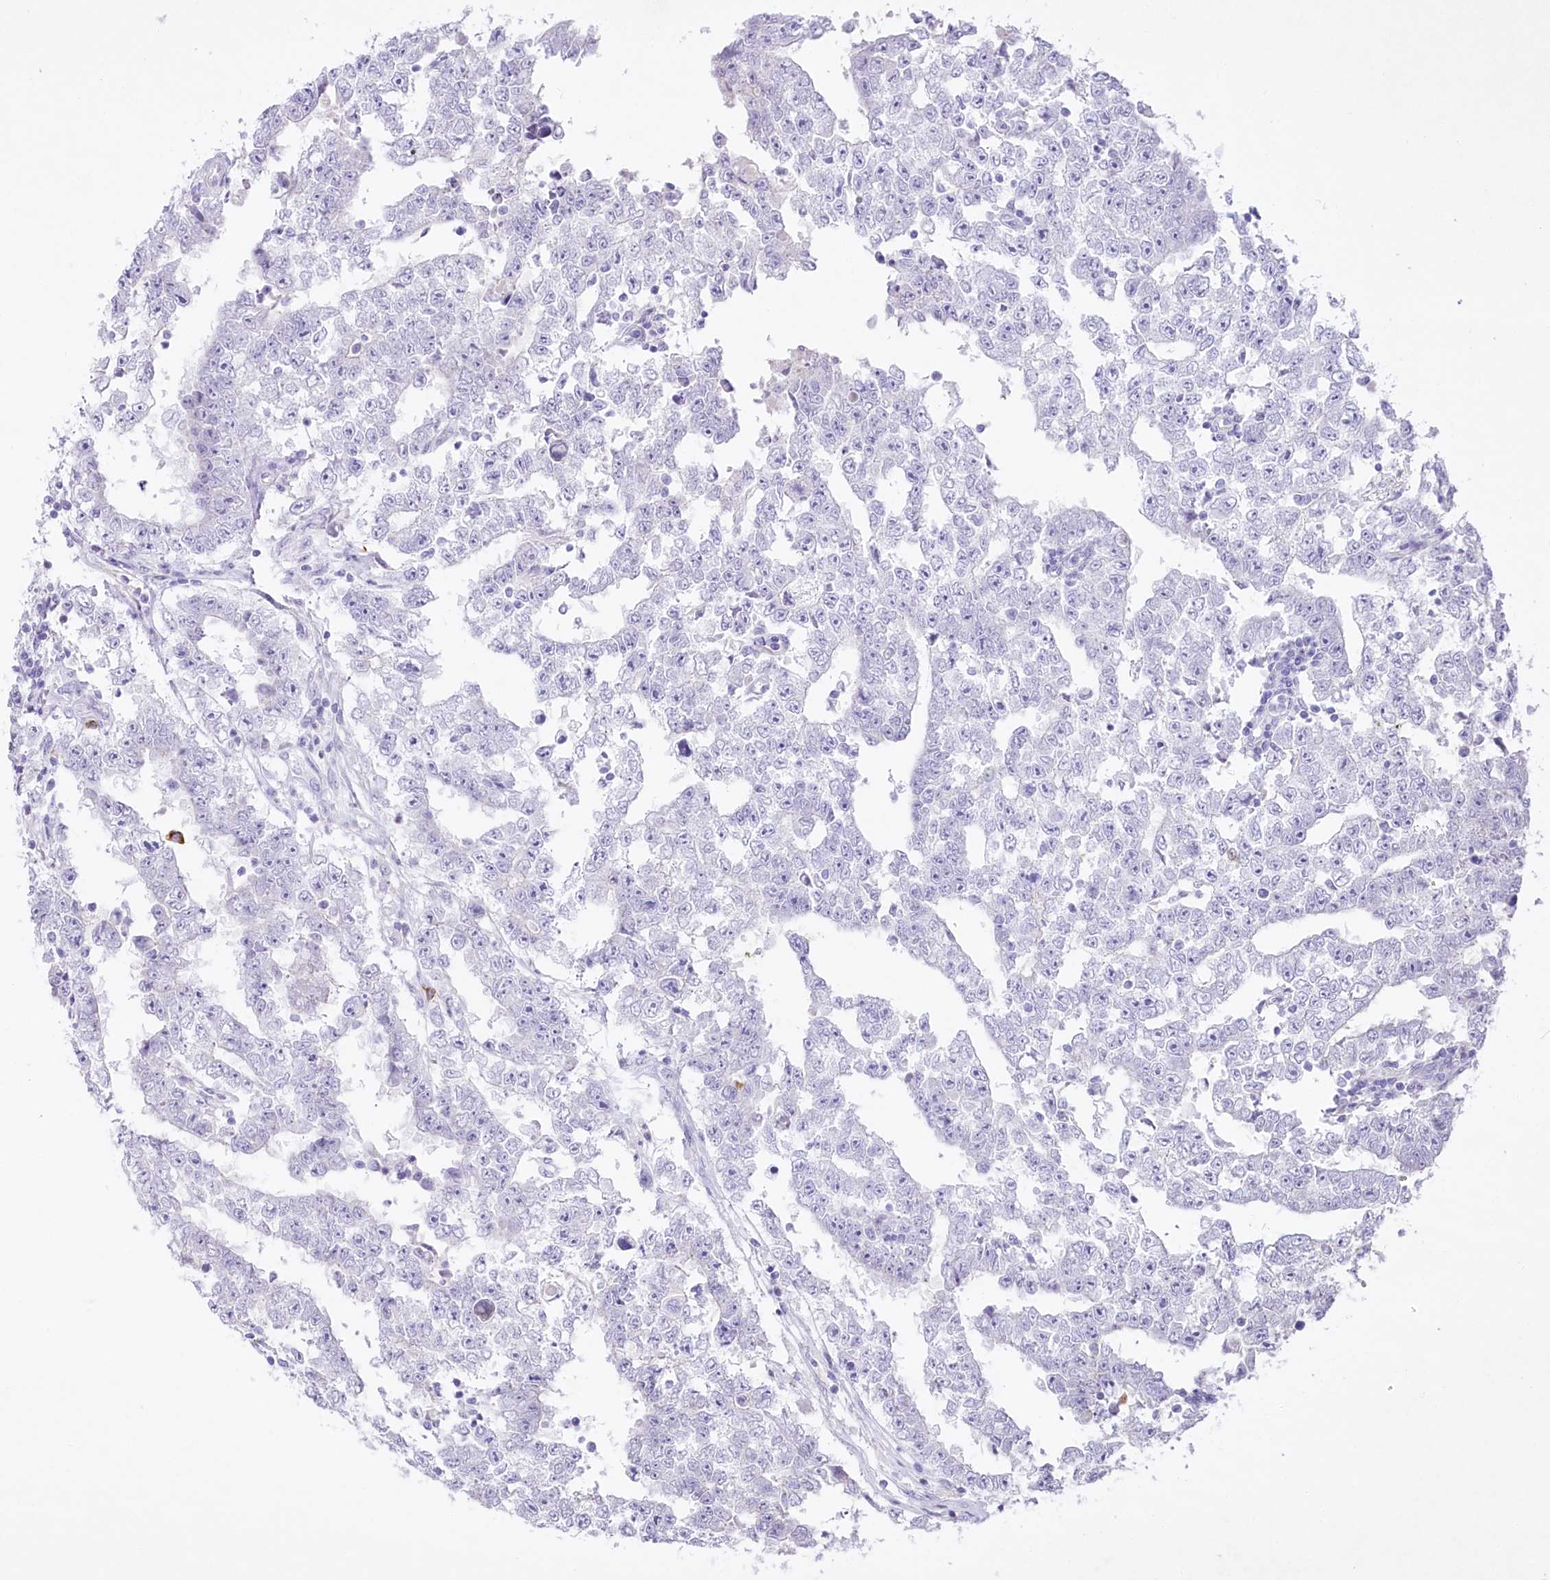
{"staining": {"intensity": "negative", "quantity": "none", "location": "none"}, "tissue": "testis cancer", "cell_type": "Tumor cells", "image_type": "cancer", "snomed": [{"axis": "morphology", "description": "Carcinoma, Embryonal, NOS"}, {"axis": "topography", "description": "Testis"}], "caption": "Immunohistochemistry (IHC) image of testis cancer stained for a protein (brown), which exhibits no positivity in tumor cells. The staining is performed using DAB (3,3'-diaminobenzidine) brown chromogen with nuclei counter-stained in using hematoxylin.", "gene": "MYOZ1", "patient": {"sex": "male", "age": 25}}